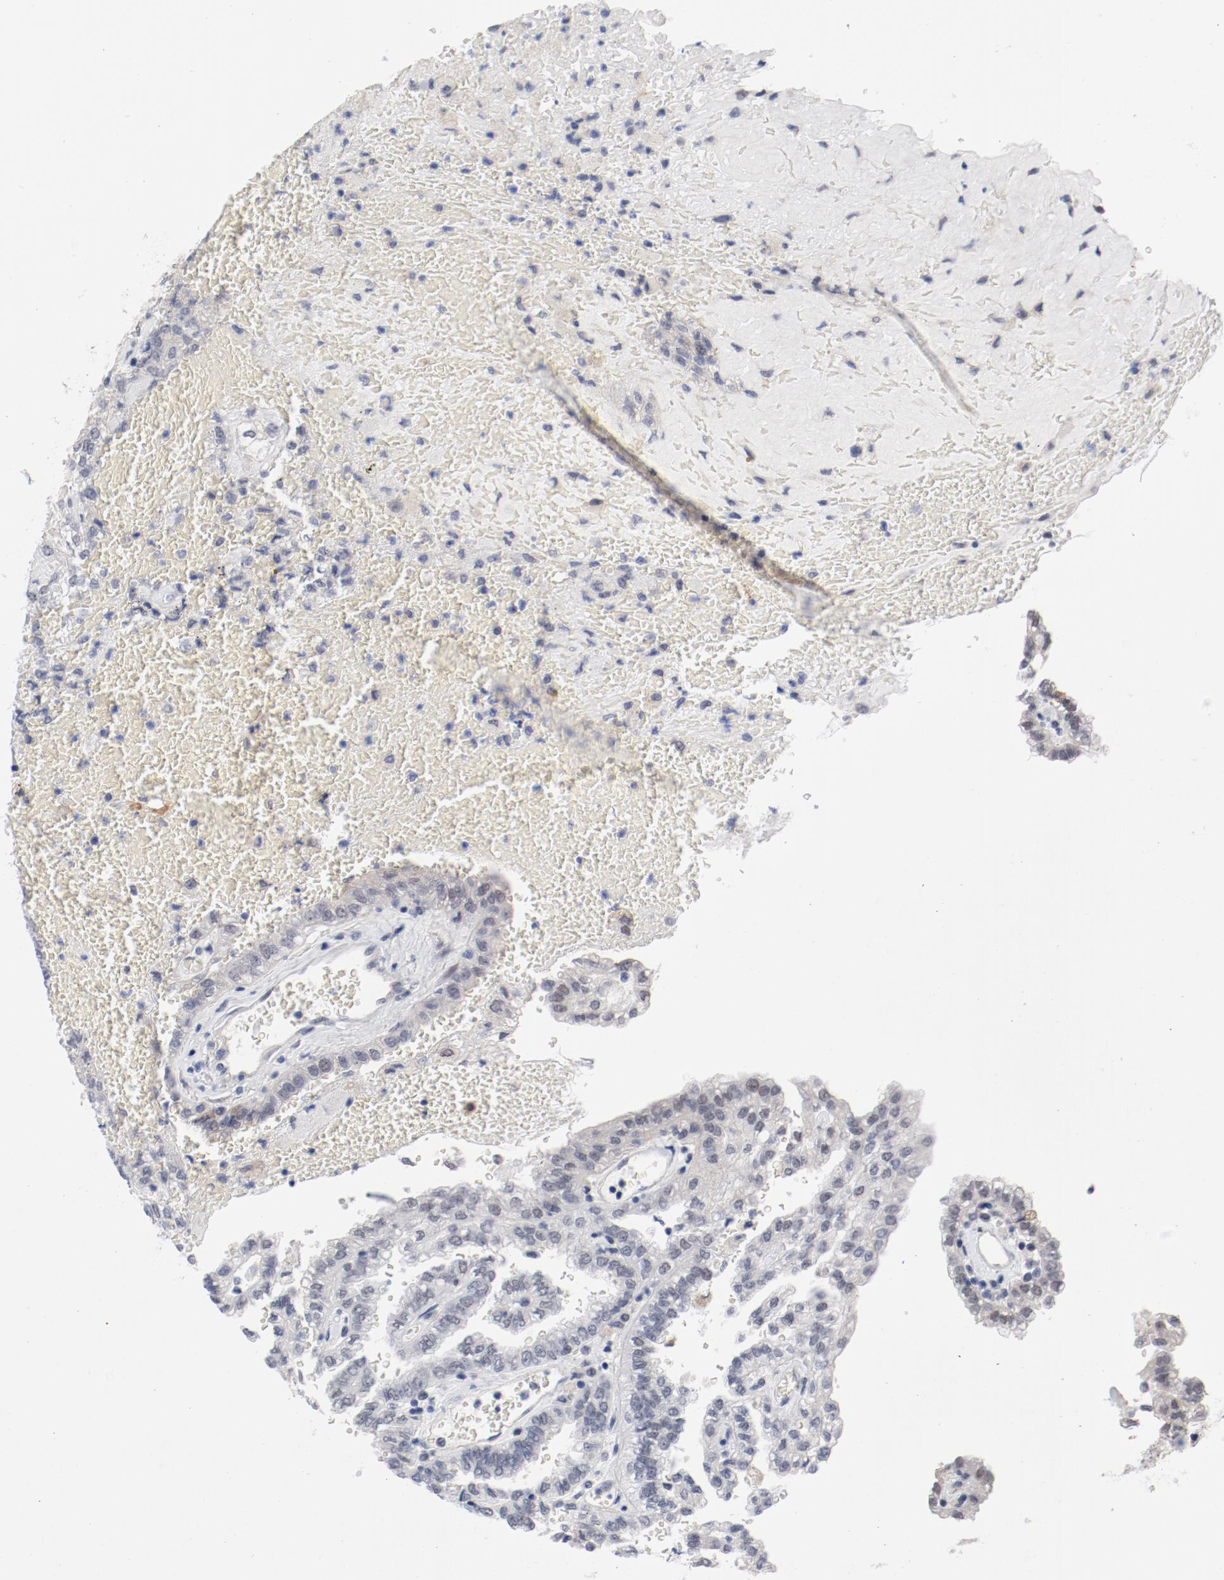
{"staining": {"intensity": "negative", "quantity": "none", "location": "none"}, "tissue": "renal cancer", "cell_type": "Tumor cells", "image_type": "cancer", "snomed": [{"axis": "morphology", "description": "Inflammation, NOS"}, {"axis": "morphology", "description": "Adenocarcinoma, NOS"}, {"axis": "topography", "description": "Kidney"}], "caption": "This is a histopathology image of immunohistochemistry (IHC) staining of renal adenocarcinoma, which shows no positivity in tumor cells.", "gene": "ANKLE2", "patient": {"sex": "male", "age": 68}}